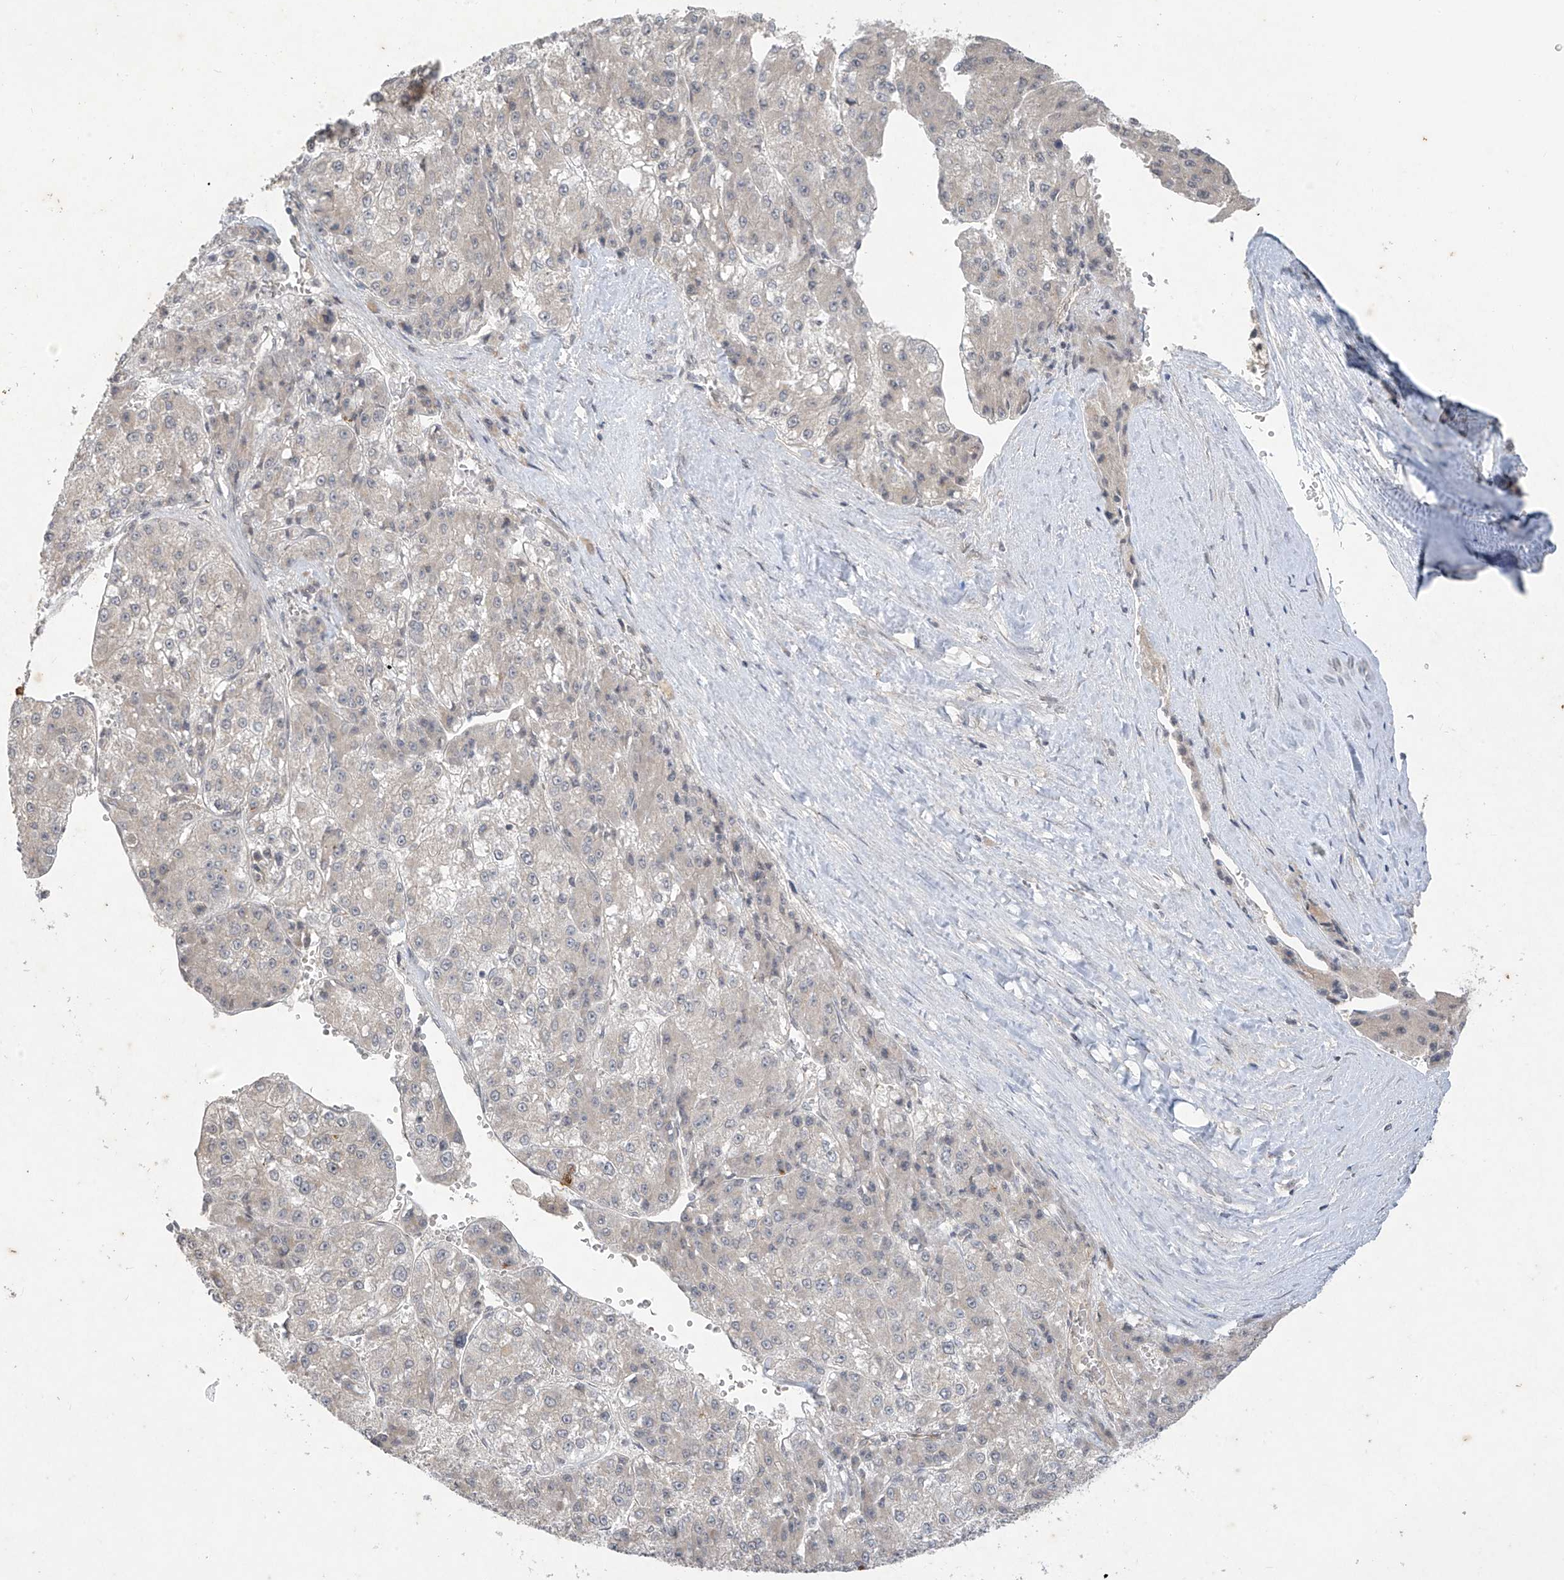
{"staining": {"intensity": "negative", "quantity": "none", "location": "none"}, "tissue": "liver cancer", "cell_type": "Tumor cells", "image_type": "cancer", "snomed": [{"axis": "morphology", "description": "Carcinoma, Hepatocellular, NOS"}, {"axis": "topography", "description": "Liver"}], "caption": "IHC of liver cancer (hepatocellular carcinoma) exhibits no positivity in tumor cells.", "gene": "DGKQ", "patient": {"sex": "female", "age": 73}}